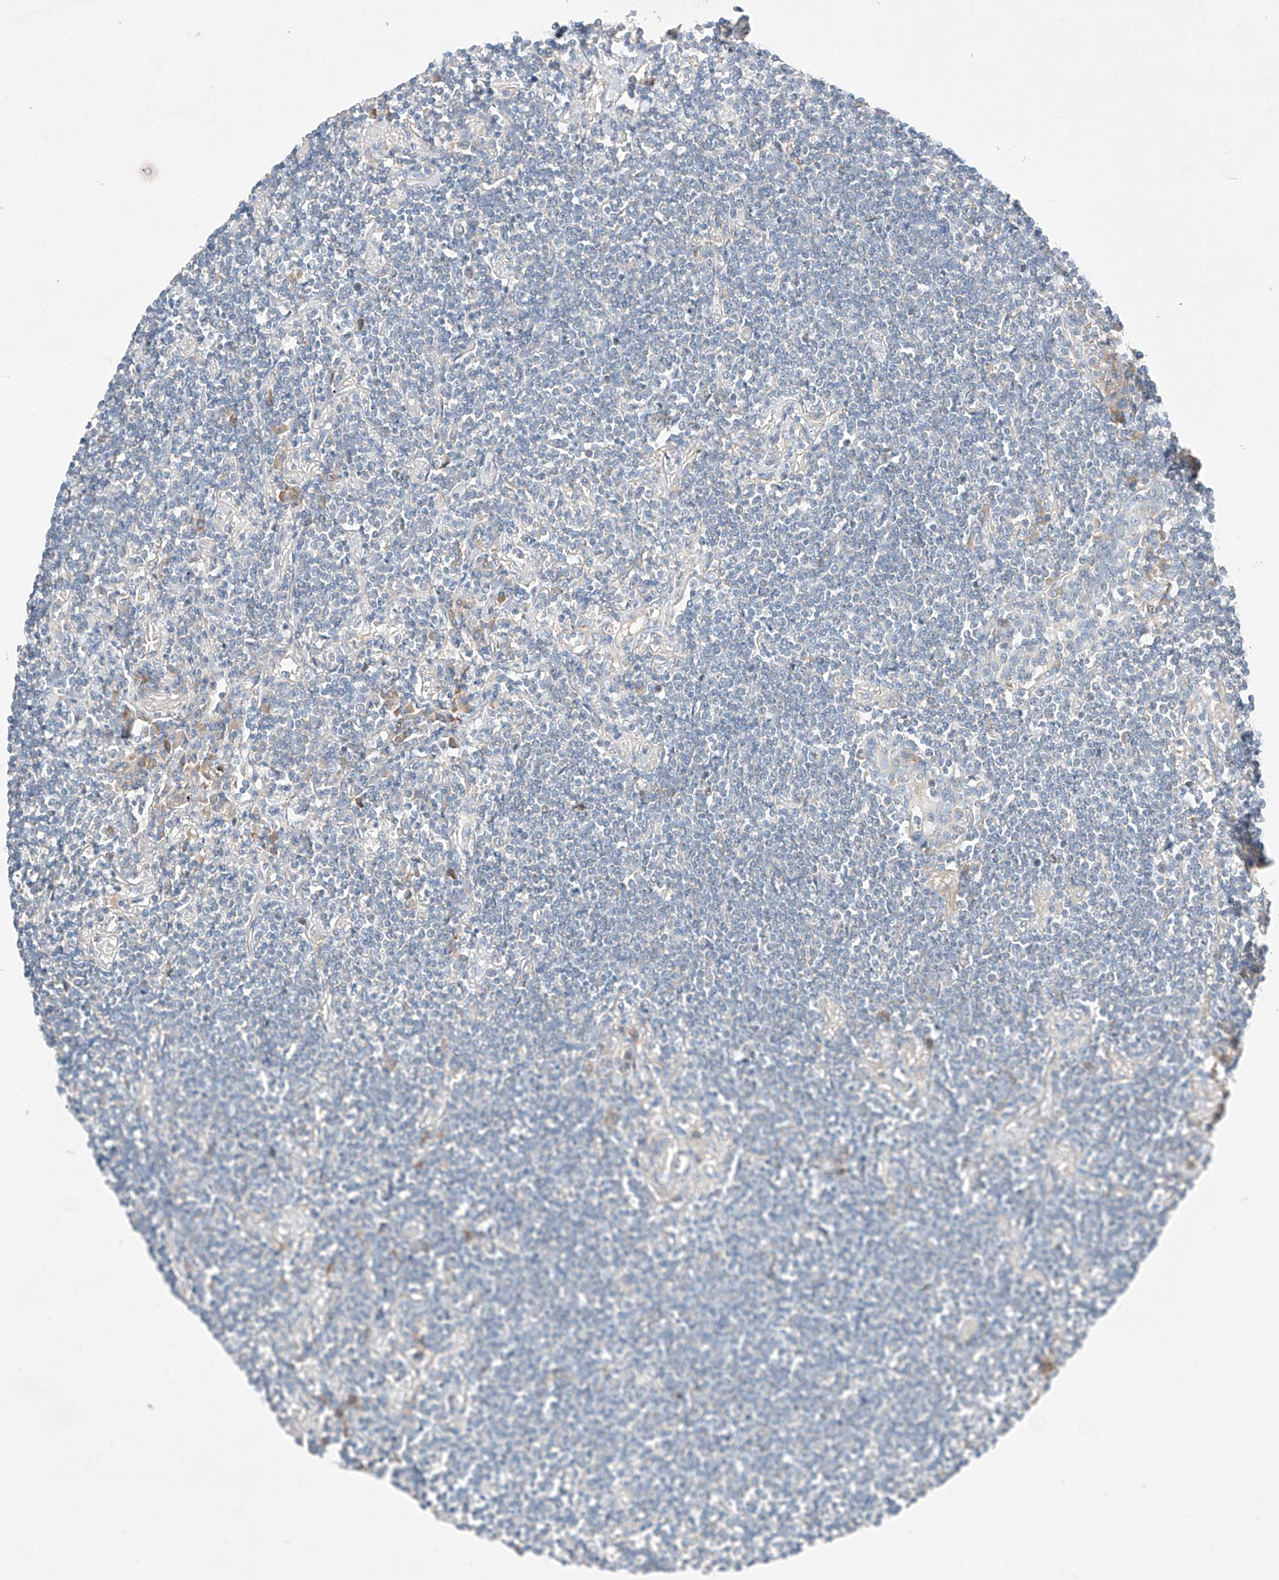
{"staining": {"intensity": "negative", "quantity": "none", "location": "none"}, "tissue": "lymphoma", "cell_type": "Tumor cells", "image_type": "cancer", "snomed": [{"axis": "morphology", "description": "Malignant lymphoma, non-Hodgkin's type, Low grade"}, {"axis": "topography", "description": "Lung"}], "caption": "IHC micrograph of neoplastic tissue: human low-grade malignant lymphoma, non-Hodgkin's type stained with DAB exhibits no significant protein staining in tumor cells.", "gene": "RUSC1", "patient": {"sex": "female", "age": 71}}